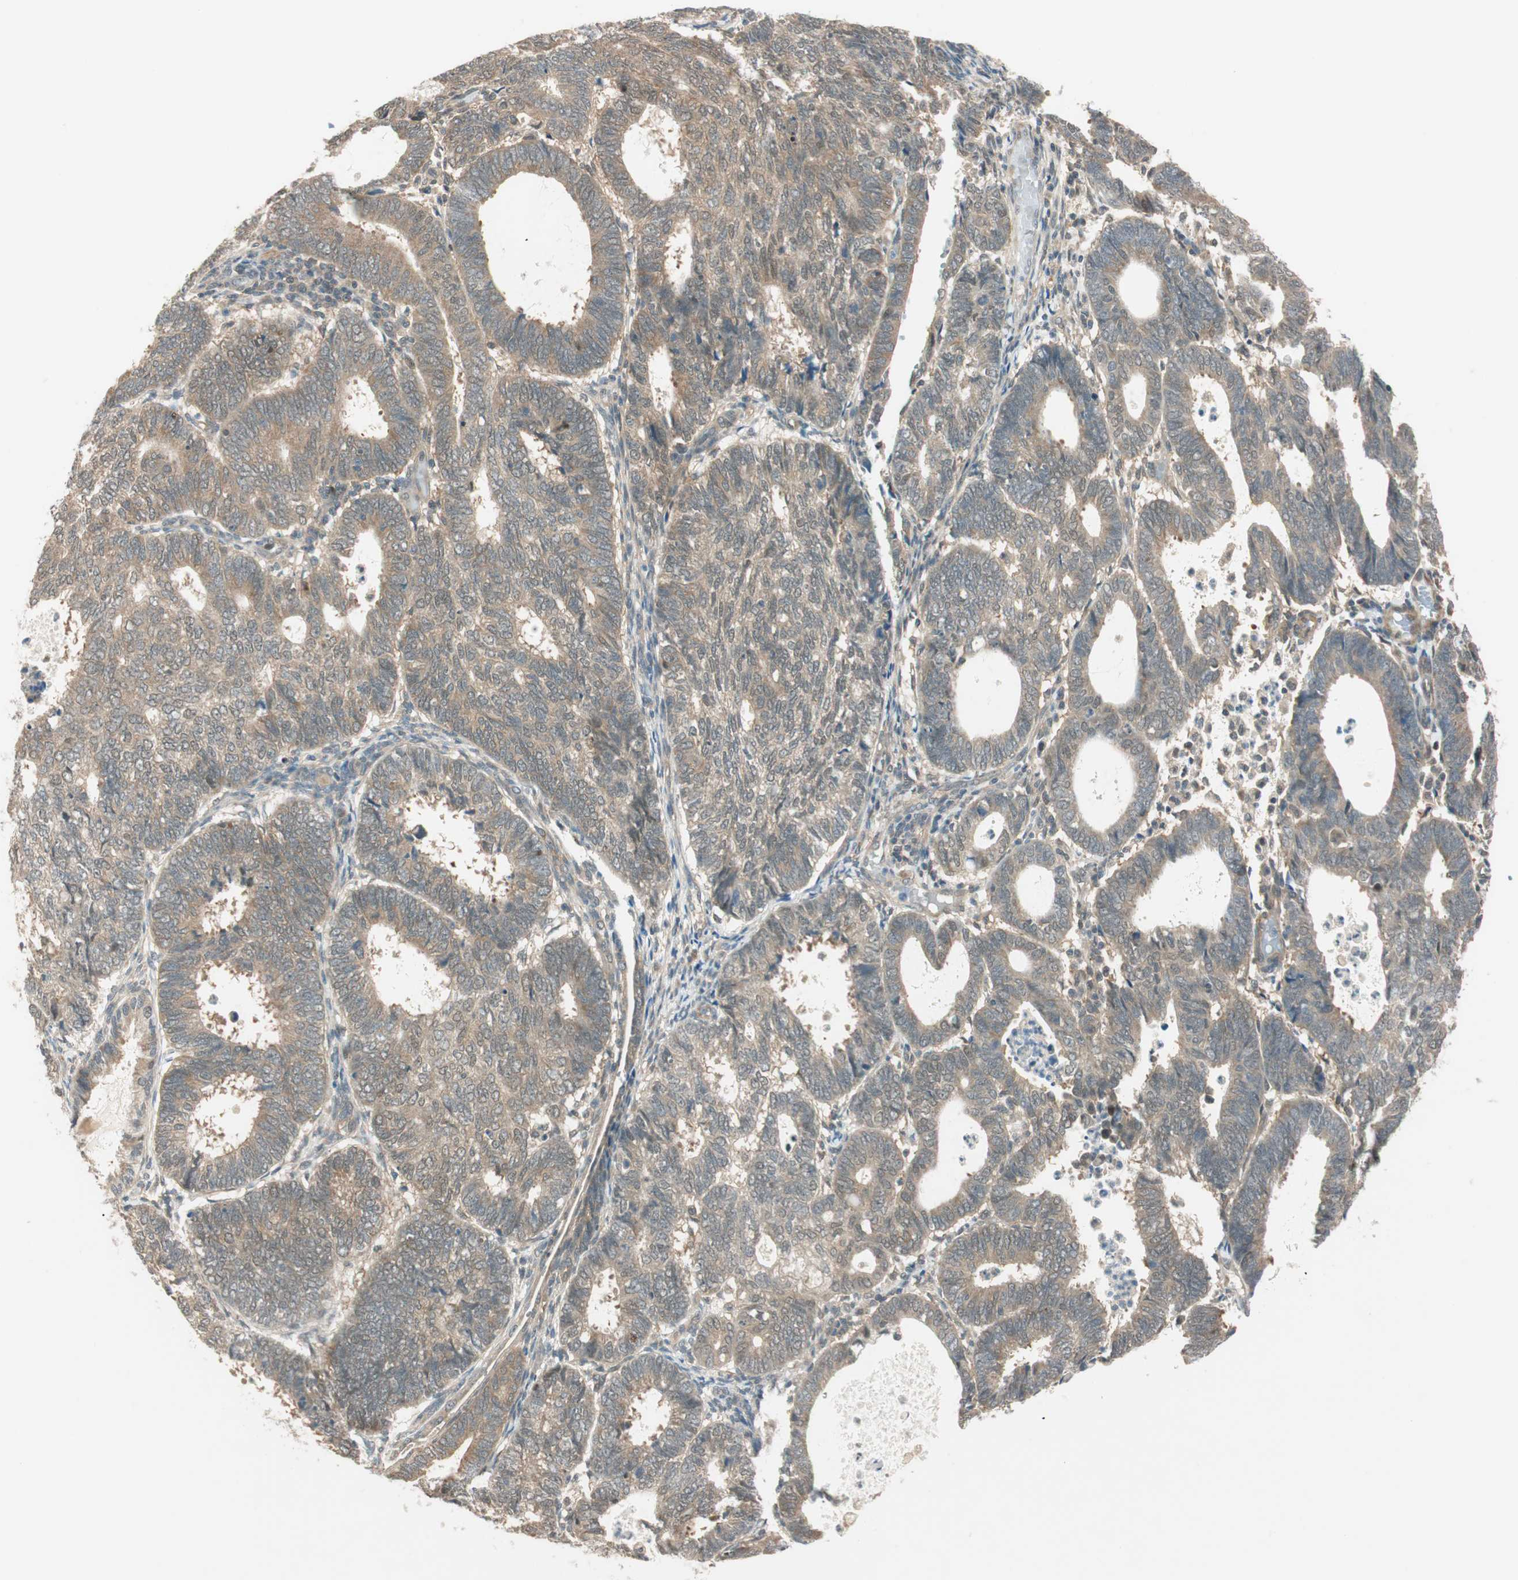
{"staining": {"intensity": "weak", "quantity": ">75%", "location": "cytoplasmic/membranous"}, "tissue": "endometrial cancer", "cell_type": "Tumor cells", "image_type": "cancer", "snomed": [{"axis": "morphology", "description": "Adenocarcinoma, NOS"}, {"axis": "topography", "description": "Uterus"}], "caption": "IHC (DAB) staining of human endometrial cancer displays weak cytoplasmic/membranous protein staining in approximately >75% of tumor cells.", "gene": "PSMD8", "patient": {"sex": "female", "age": 60}}